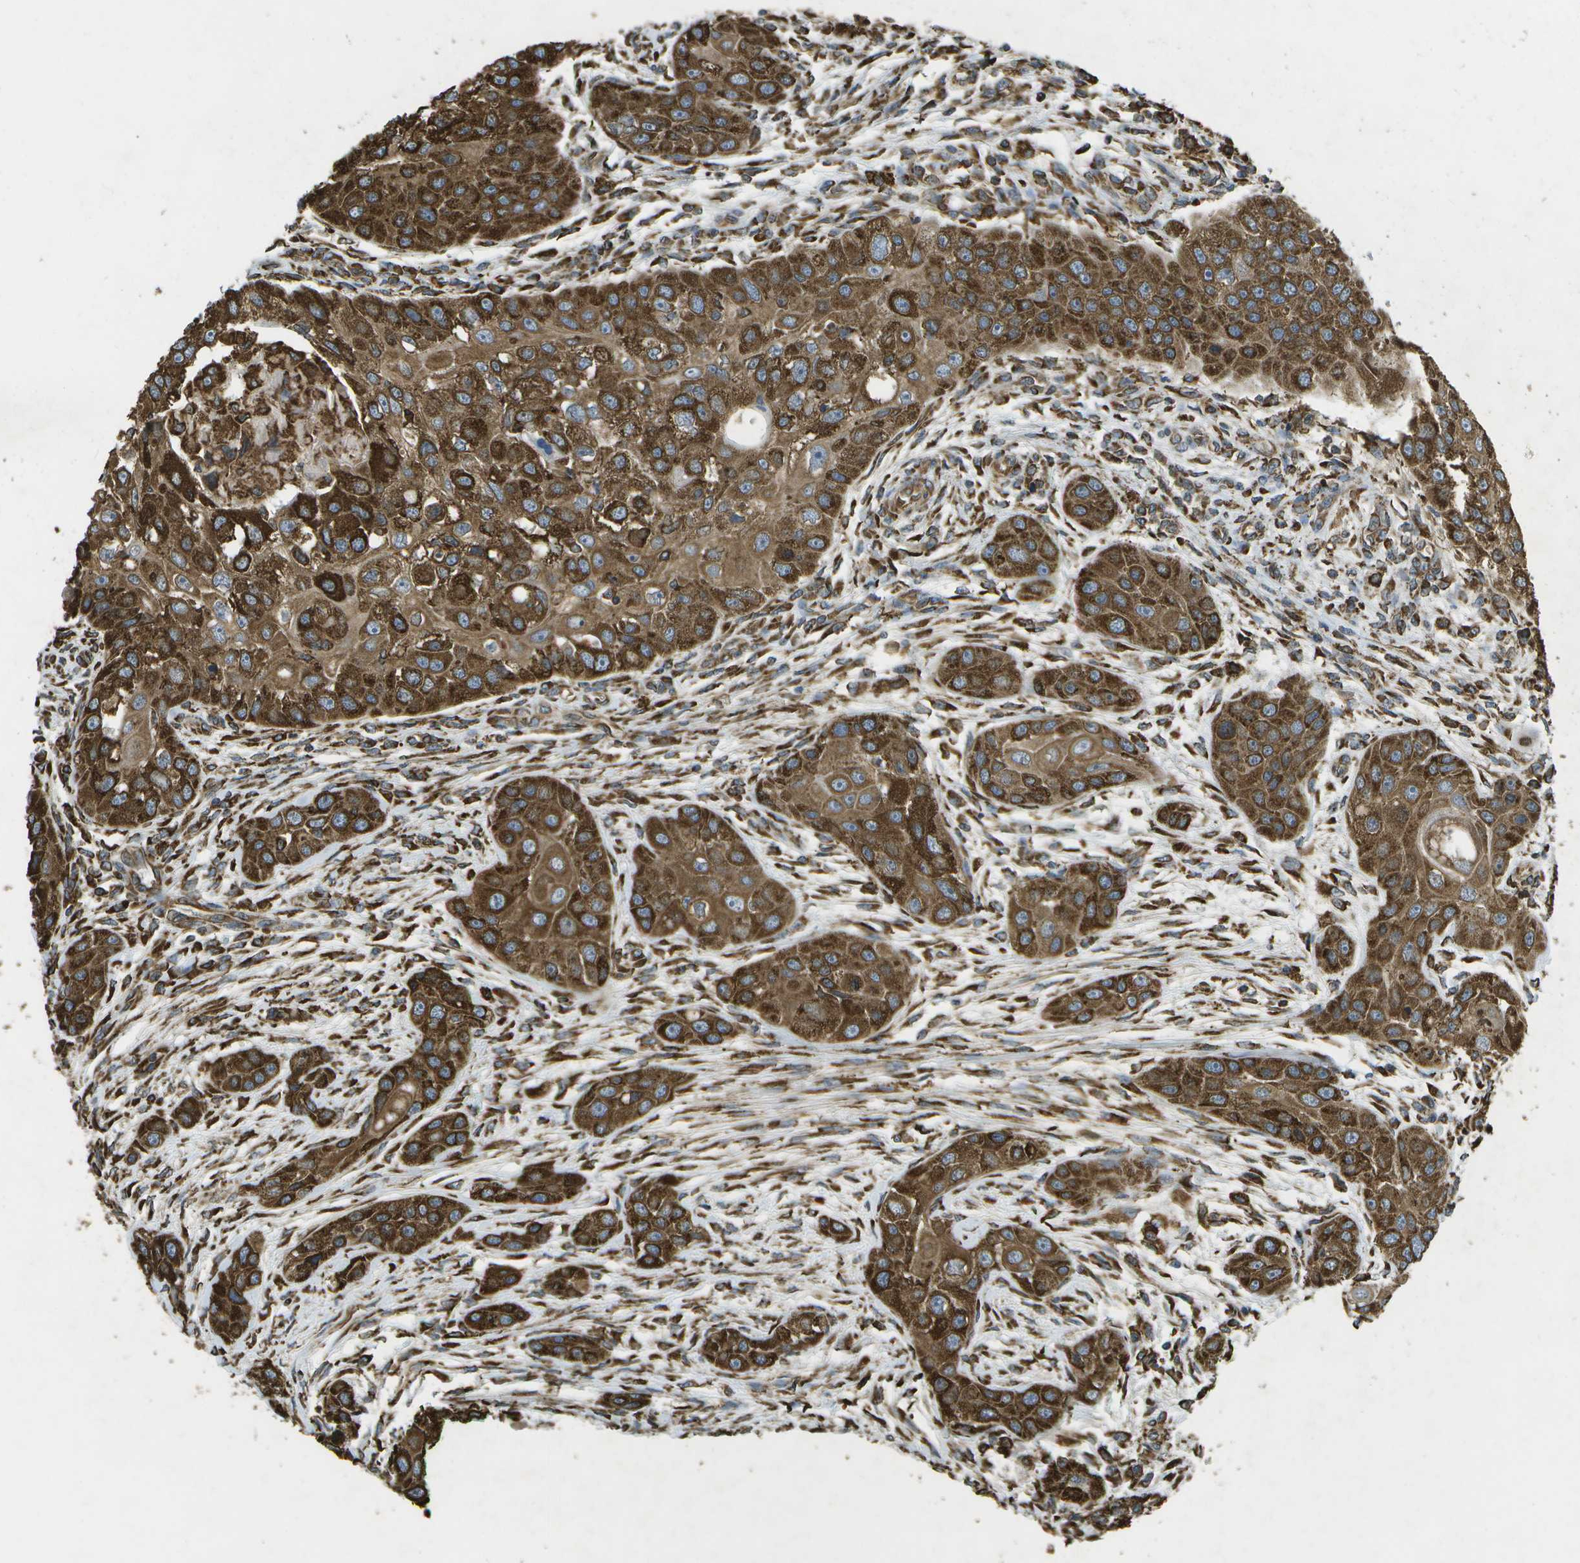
{"staining": {"intensity": "strong", "quantity": ">75%", "location": "cytoplasmic/membranous"}, "tissue": "head and neck cancer", "cell_type": "Tumor cells", "image_type": "cancer", "snomed": [{"axis": "morphology", "description": "Normal tissue, NOS"}, {"axis": "morphology", "description": "Squamous cell carcinoma, NOS"}, {"axis": "topography", "description": "Skeletal muscle"}, {"axis": "topography", "description": "Head-Neck"}], "caption": "Protein expression analysis of head and neck cancer demonstrates strong cytoplasmic/membranous expression in approximately >75% of tumor cells.", "gene": "PDIA4", "patient": {"sex": "male", "age": 51}}